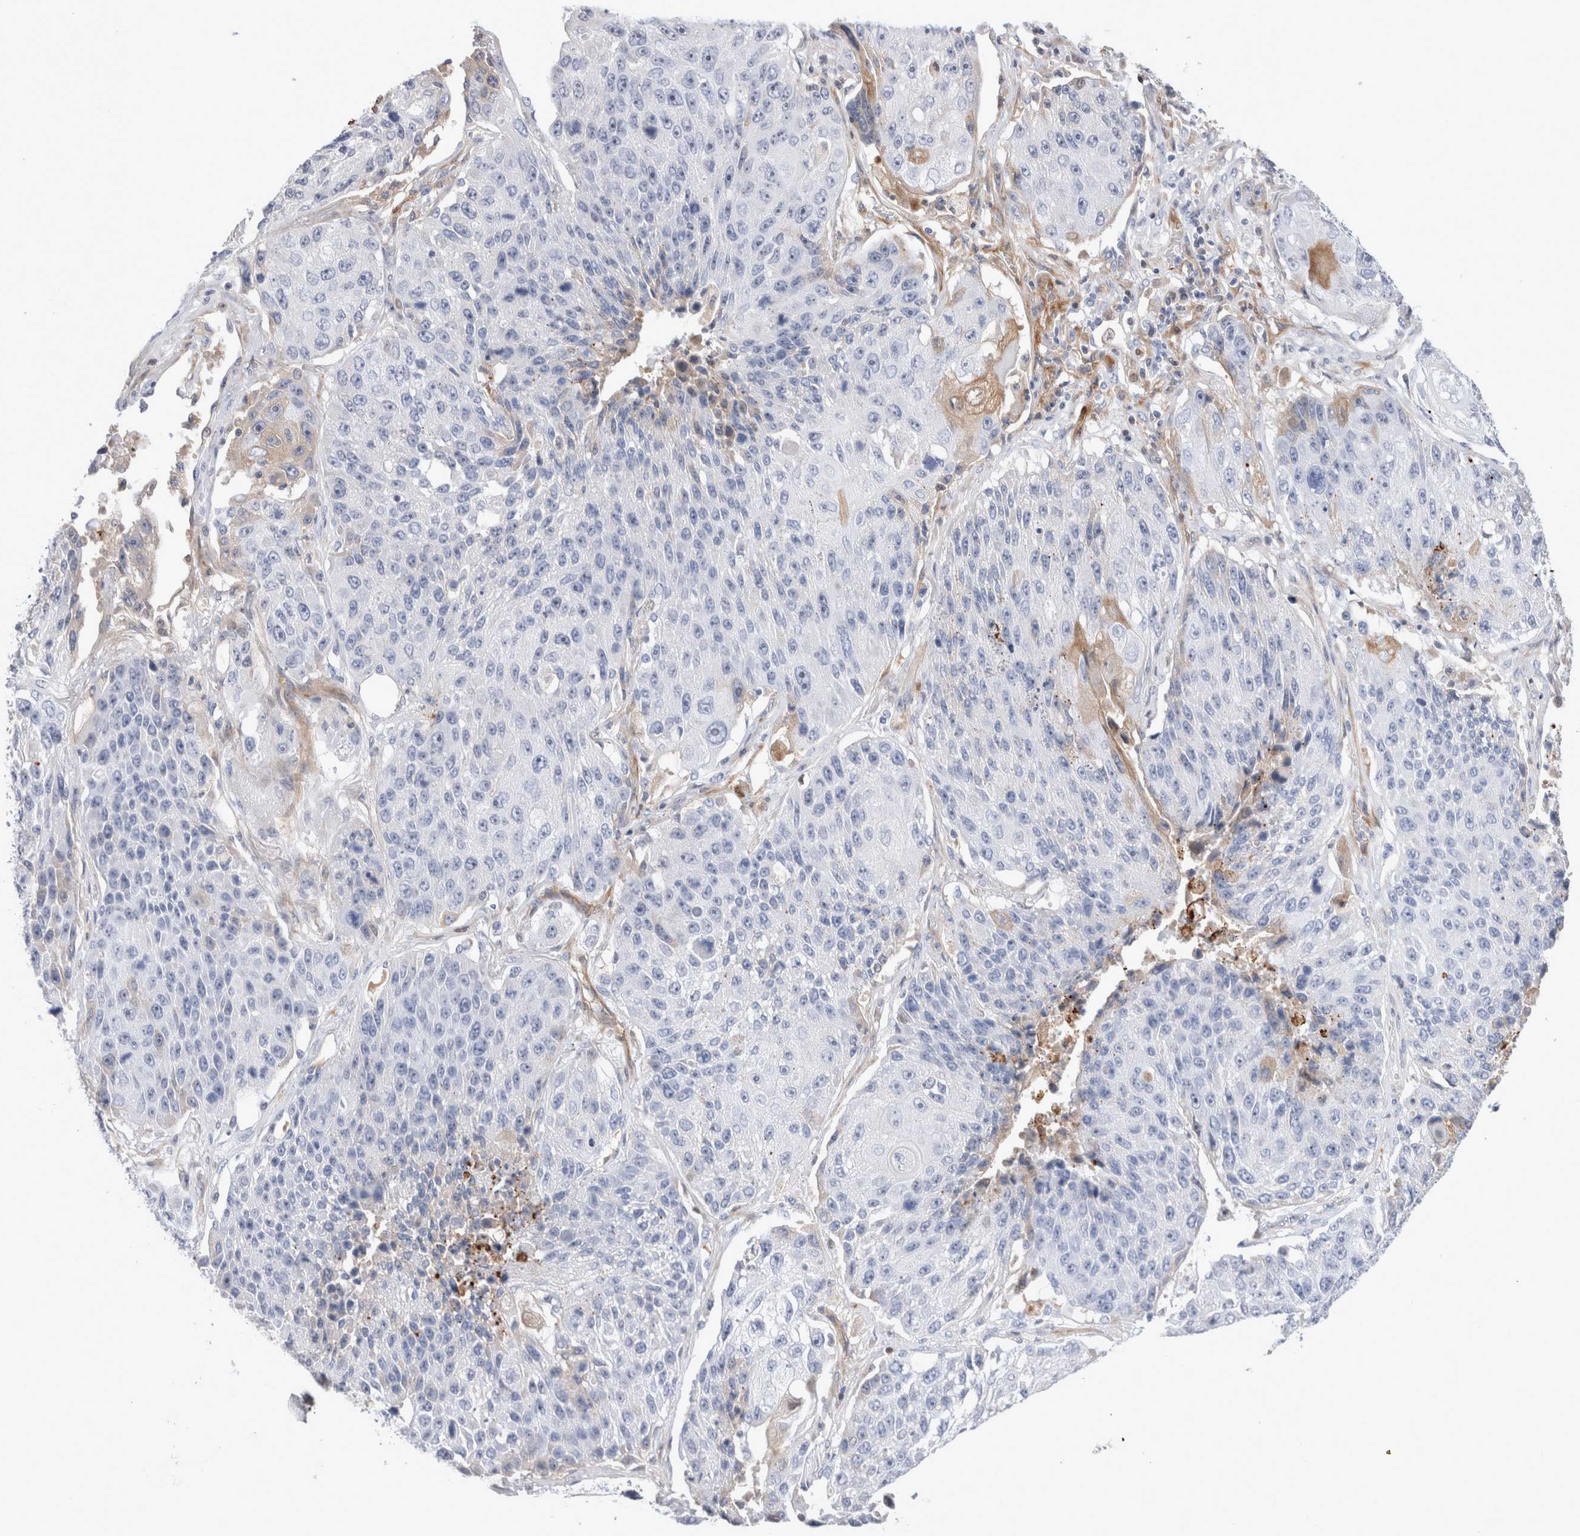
{"staining": {"intensity": "negative", "quantity": "none", "location": "none"}, "tissue": "lung cancer", "cell_type": "Tumor cells", "image_type": "cancer", "snomed": [{"axis": "morphology", "description": "Squamous cell carcinoma, NOS"}, {"axis": "topography", "description": "Lung"}], "caption": "This is an immunohistochemistry (IHC) photomicrograph of lung cancer. There is no staining in tumor cells.", "gene": "ECHDC2", "patient": {"sex": "male", "age": 61}}